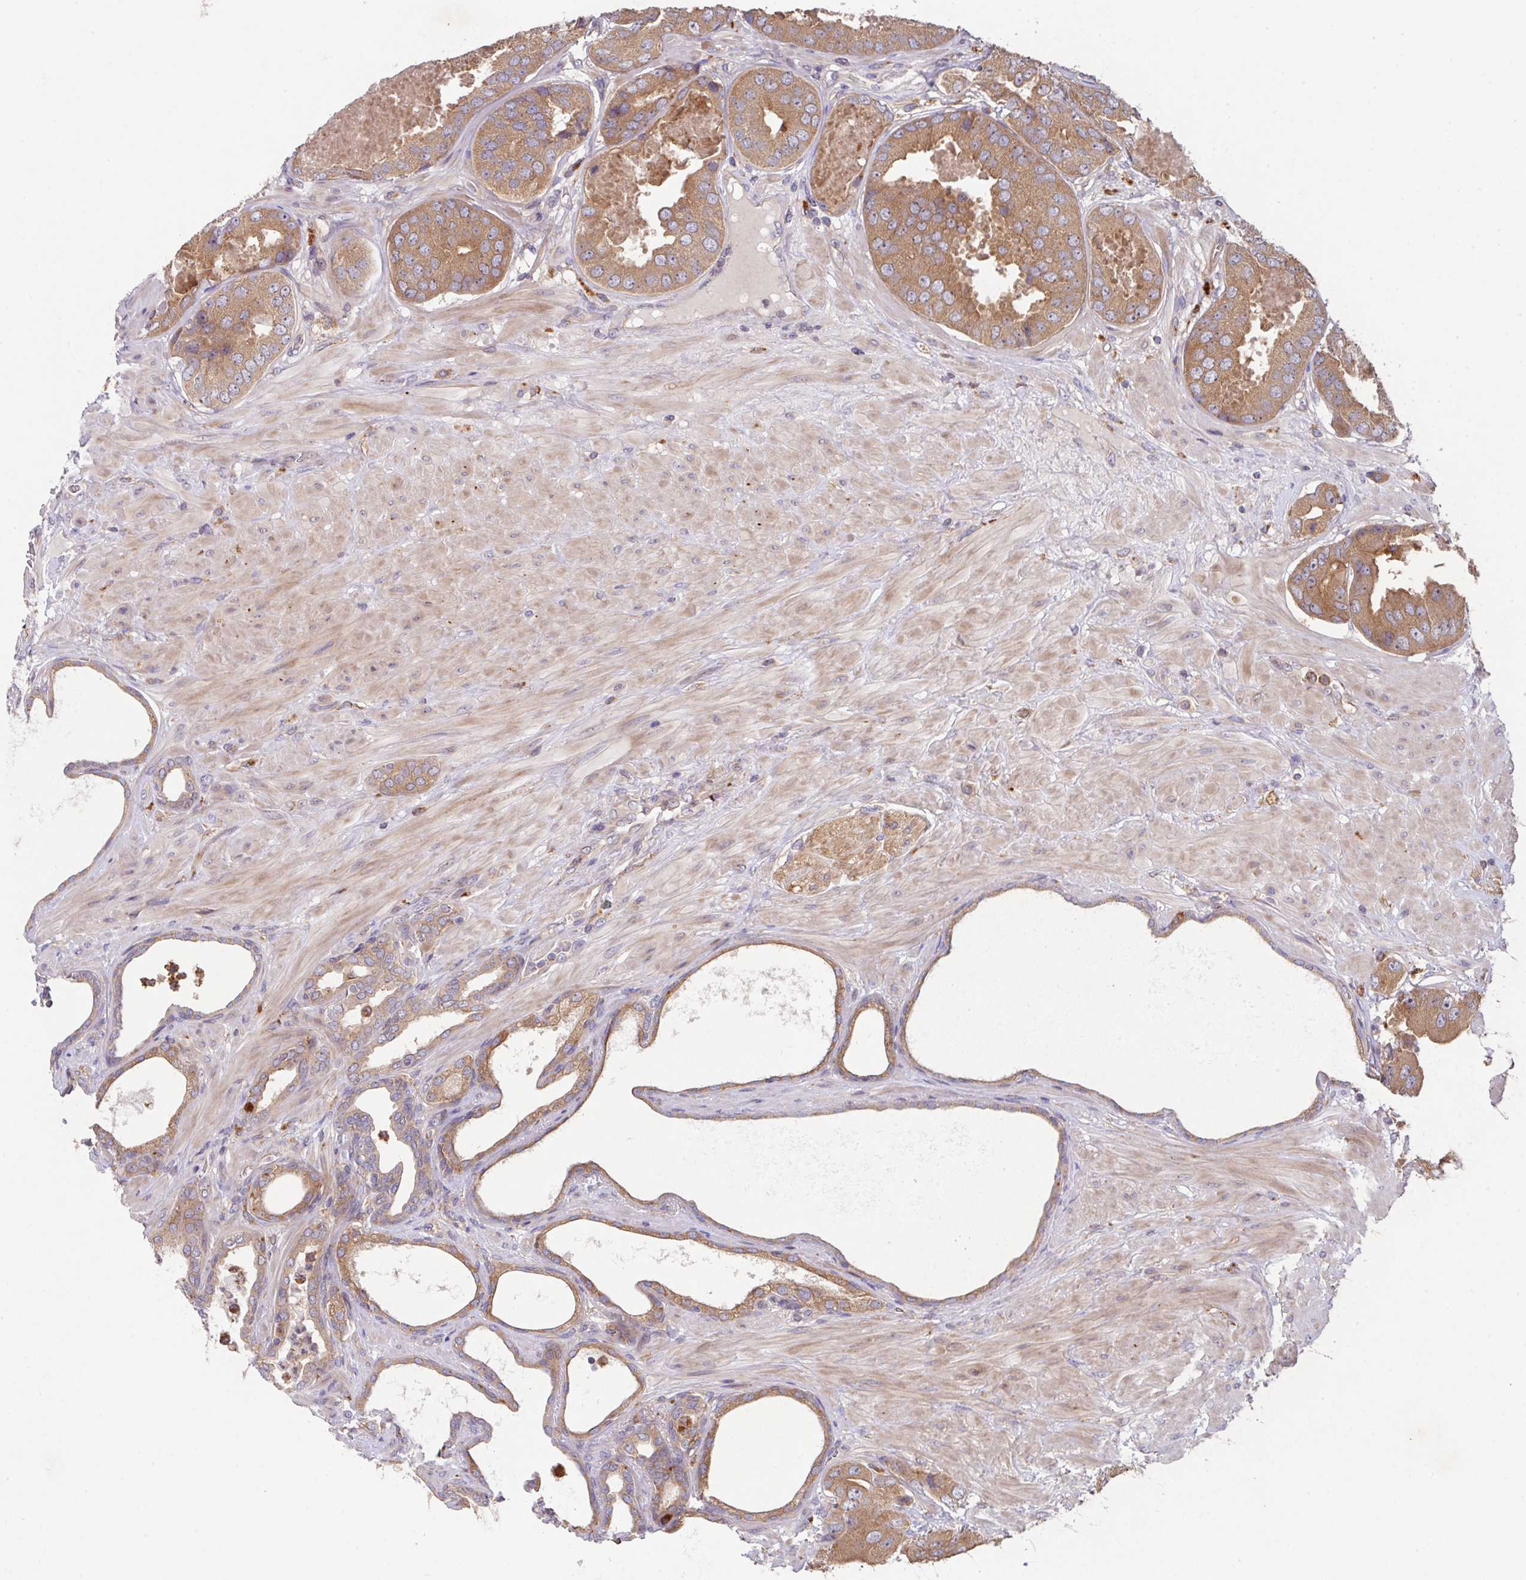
{"staining": {"intensity": "moderate", "quantity": ">75%", "location": "cytoplasmic/membranous"}, "tissue": "prostate cancer", "cell_type": "Tumor cells", "image_type": "cancer", "snomed": [{"axis": "morphology", "description": "Adenocarcinoma, High grade"}, {"axis": "topography", "description": "Prostate"}], "caption": "A histopathology image of prostate adenocarcinoma (high-grade) stained for a protein demonstrates moderate cytoplasmic/membranous brown staining in tumor cells.", "gene": "TRIM14", "patient": {"sex": "male", "age": 63}}